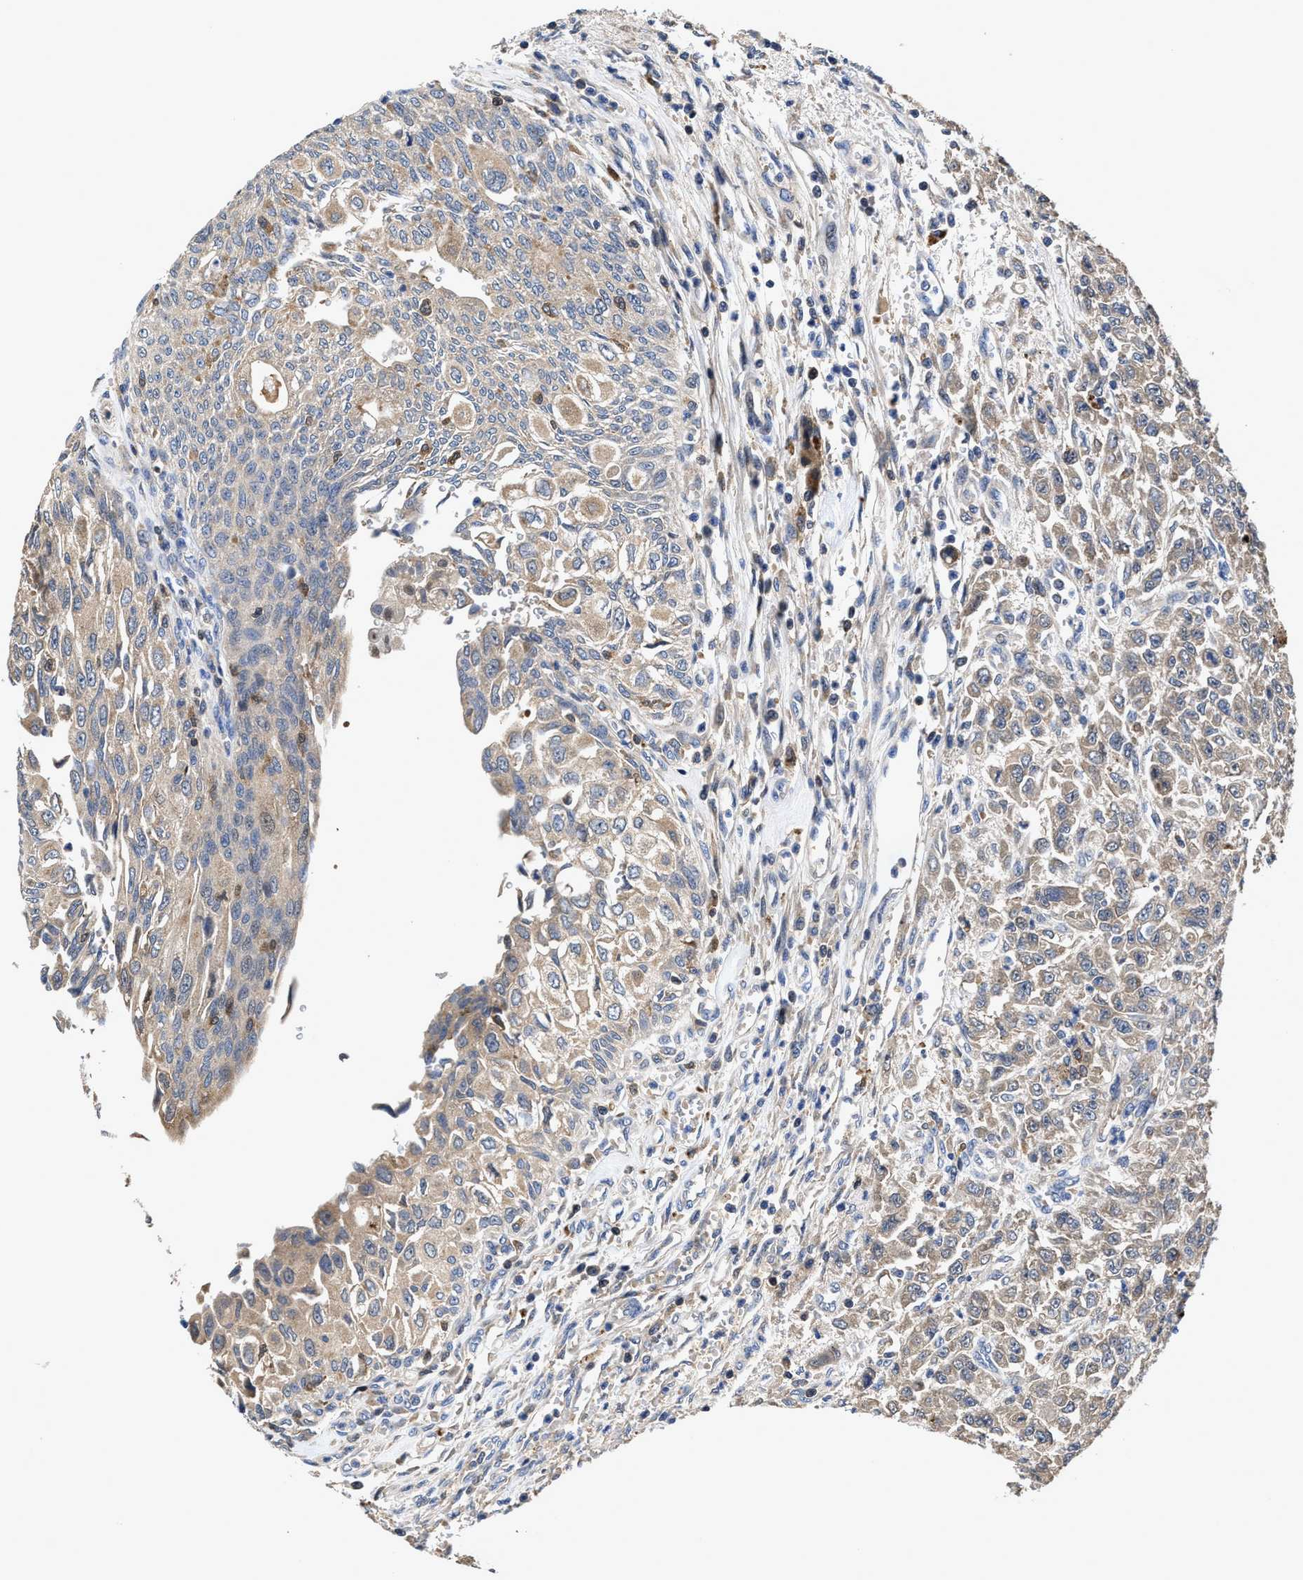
{"staining": {"intensity": "weak", "quantity": "<25%", "location": "cytoplasmic/membranous"}, "tissue": "urothelial cancer", "cell_type": "Tumor cells", "image_type": "cancer", "snomed": [{"axis": "morphology", "description": "Urothelial carcinoma, High grade"}, {"axis": "topography", "description": "Urinary bladder"}], "caption": "Micrograph shows no significant protein expression in tumor cells of urothelial carcinoma (high-grade).", "gene": "RGS10", "patient": {"sex": "male", "age": 46}}